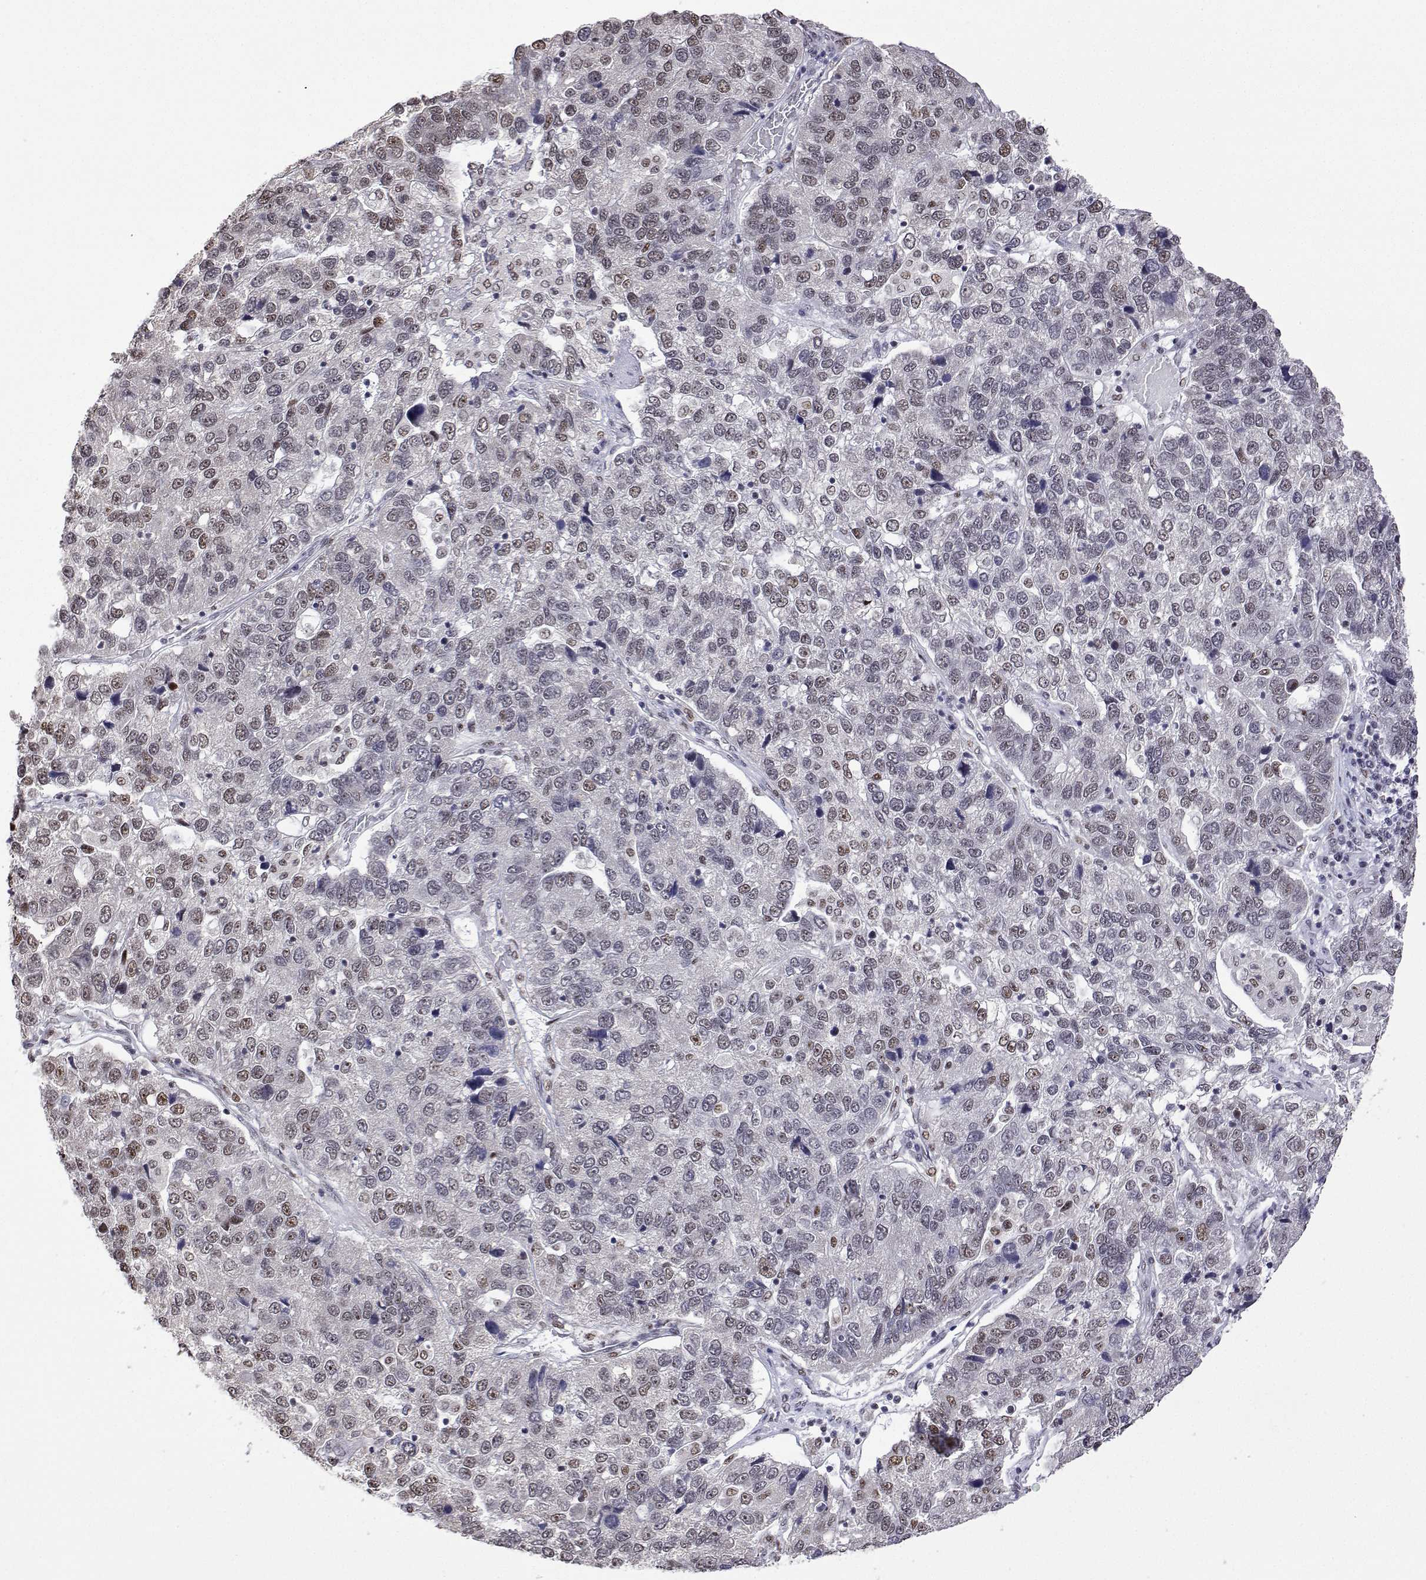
{"staining": {"intensity": "moderate", "quantity": "25%-75%", "location": "nuclear"}, "tissue": "pancreatic cancer", "cell_type": "Tumor cells", "image_type": "cancer", "snomed": [{"axis": "morphology", "description": "Adenocarcinoma, NOS"}, {"axis": "topography", "description": "Pancreas"}], "caption": "Adenocarcinoma (pancreatic) was stained to show a protein in brown. There is medium levels of moderate nuclear positivity in approximately 25%-75% of tumor cells. Immunohistochemistry stains the protein of interest in brown and the nuclei are stained blue.", "gene": "ADAR", "patient": {"sex": "female", "age": 61}}